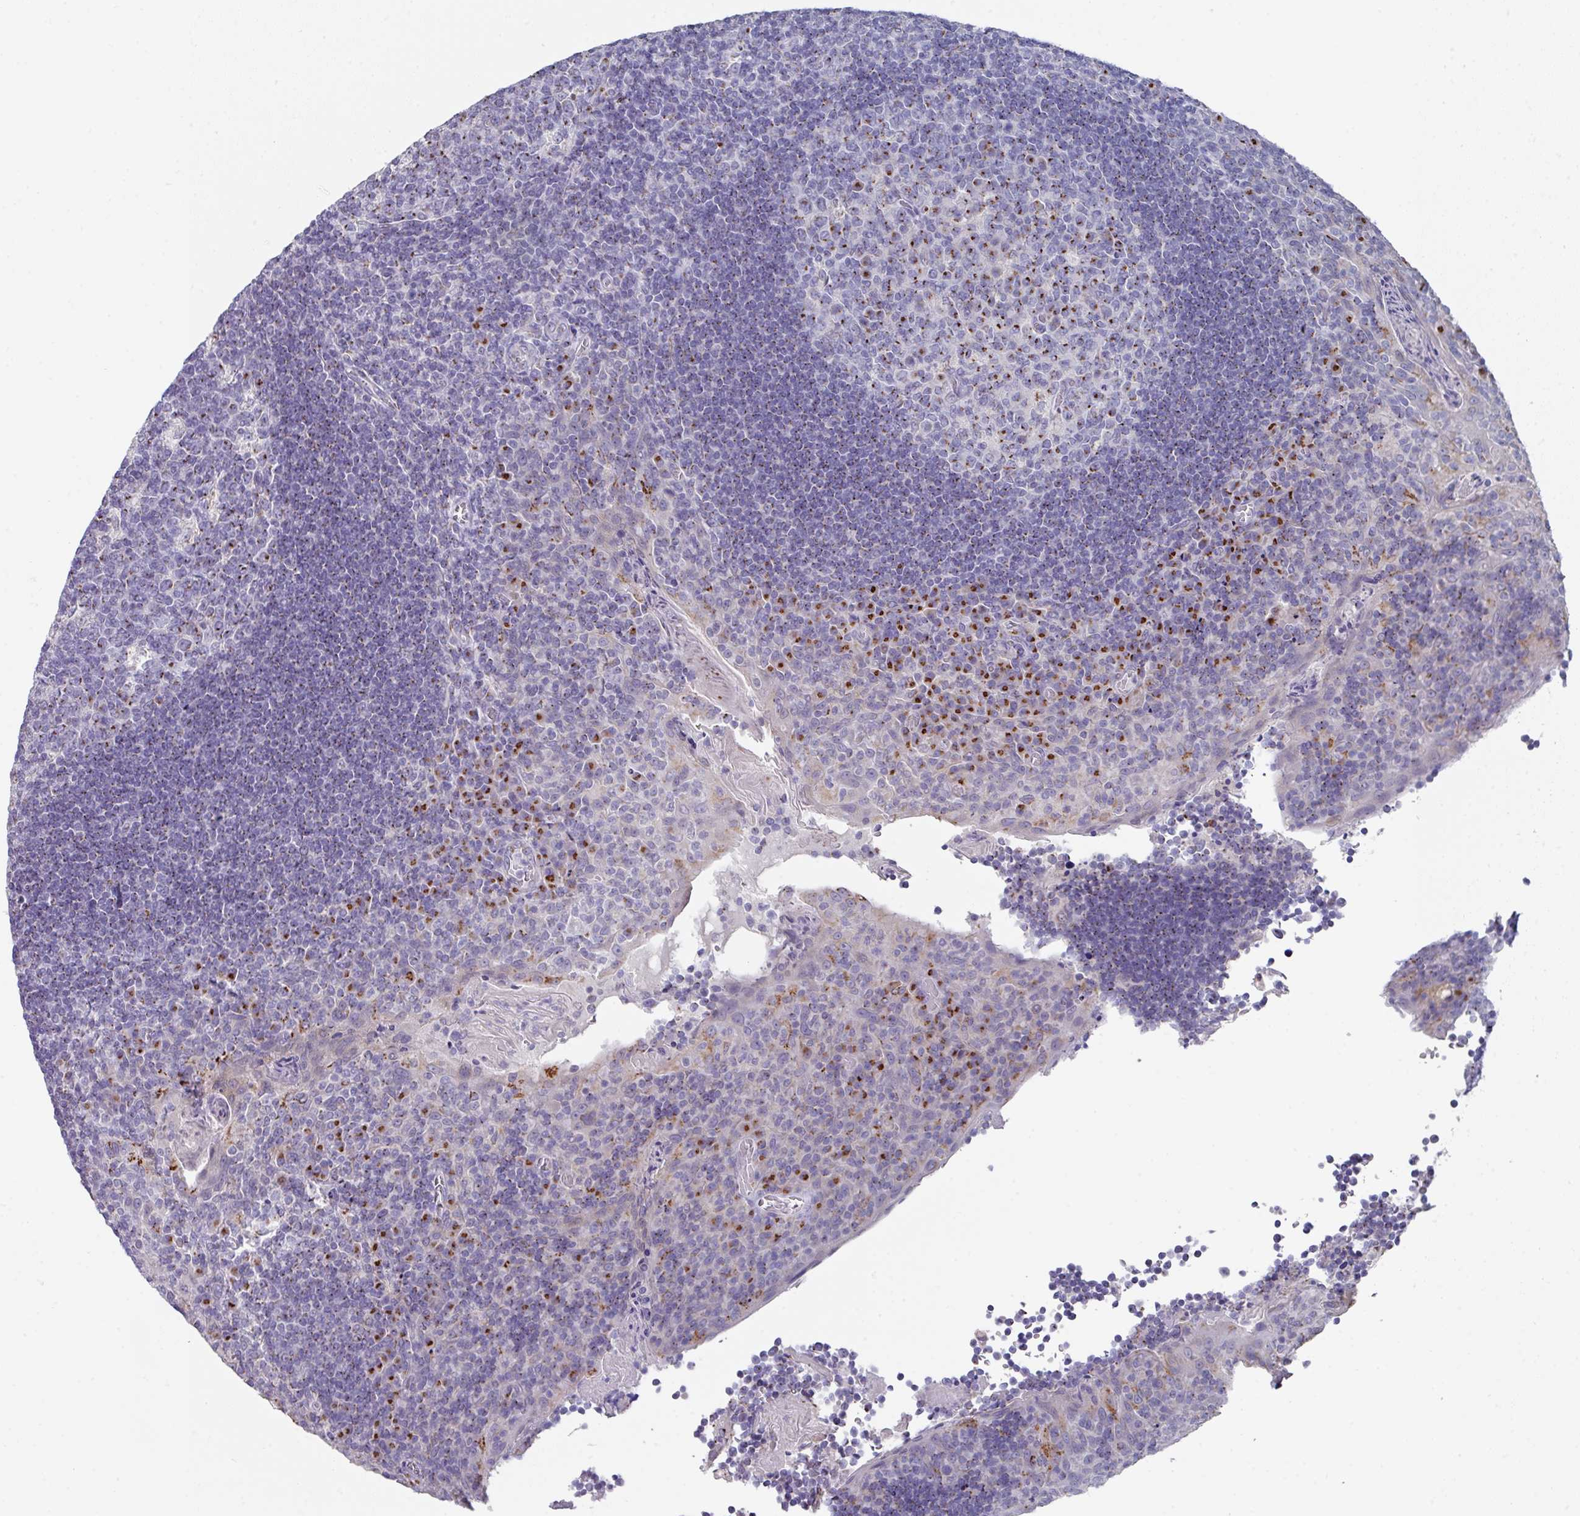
{"staining": {"intensity": "moderate", "quantity": "25%-75%", "location": "cytoplasmic/membranous"}, "tissue": "tonsil", "cell_type": "Germinal center cells", "image_type": "normal", "snomed": [{"axis": "morphology", "description": "Normal tissue, NOS"}, {"axis": "topography", "description": "Tonsil"}], "caption": "Germinal center cells display moderate cytoplasmic/membranous staining in approximately 25%-75% of cells in benign tonsil.", "gene": "VKORC1L1", "patient": {"sex": "male", "age": 17}}